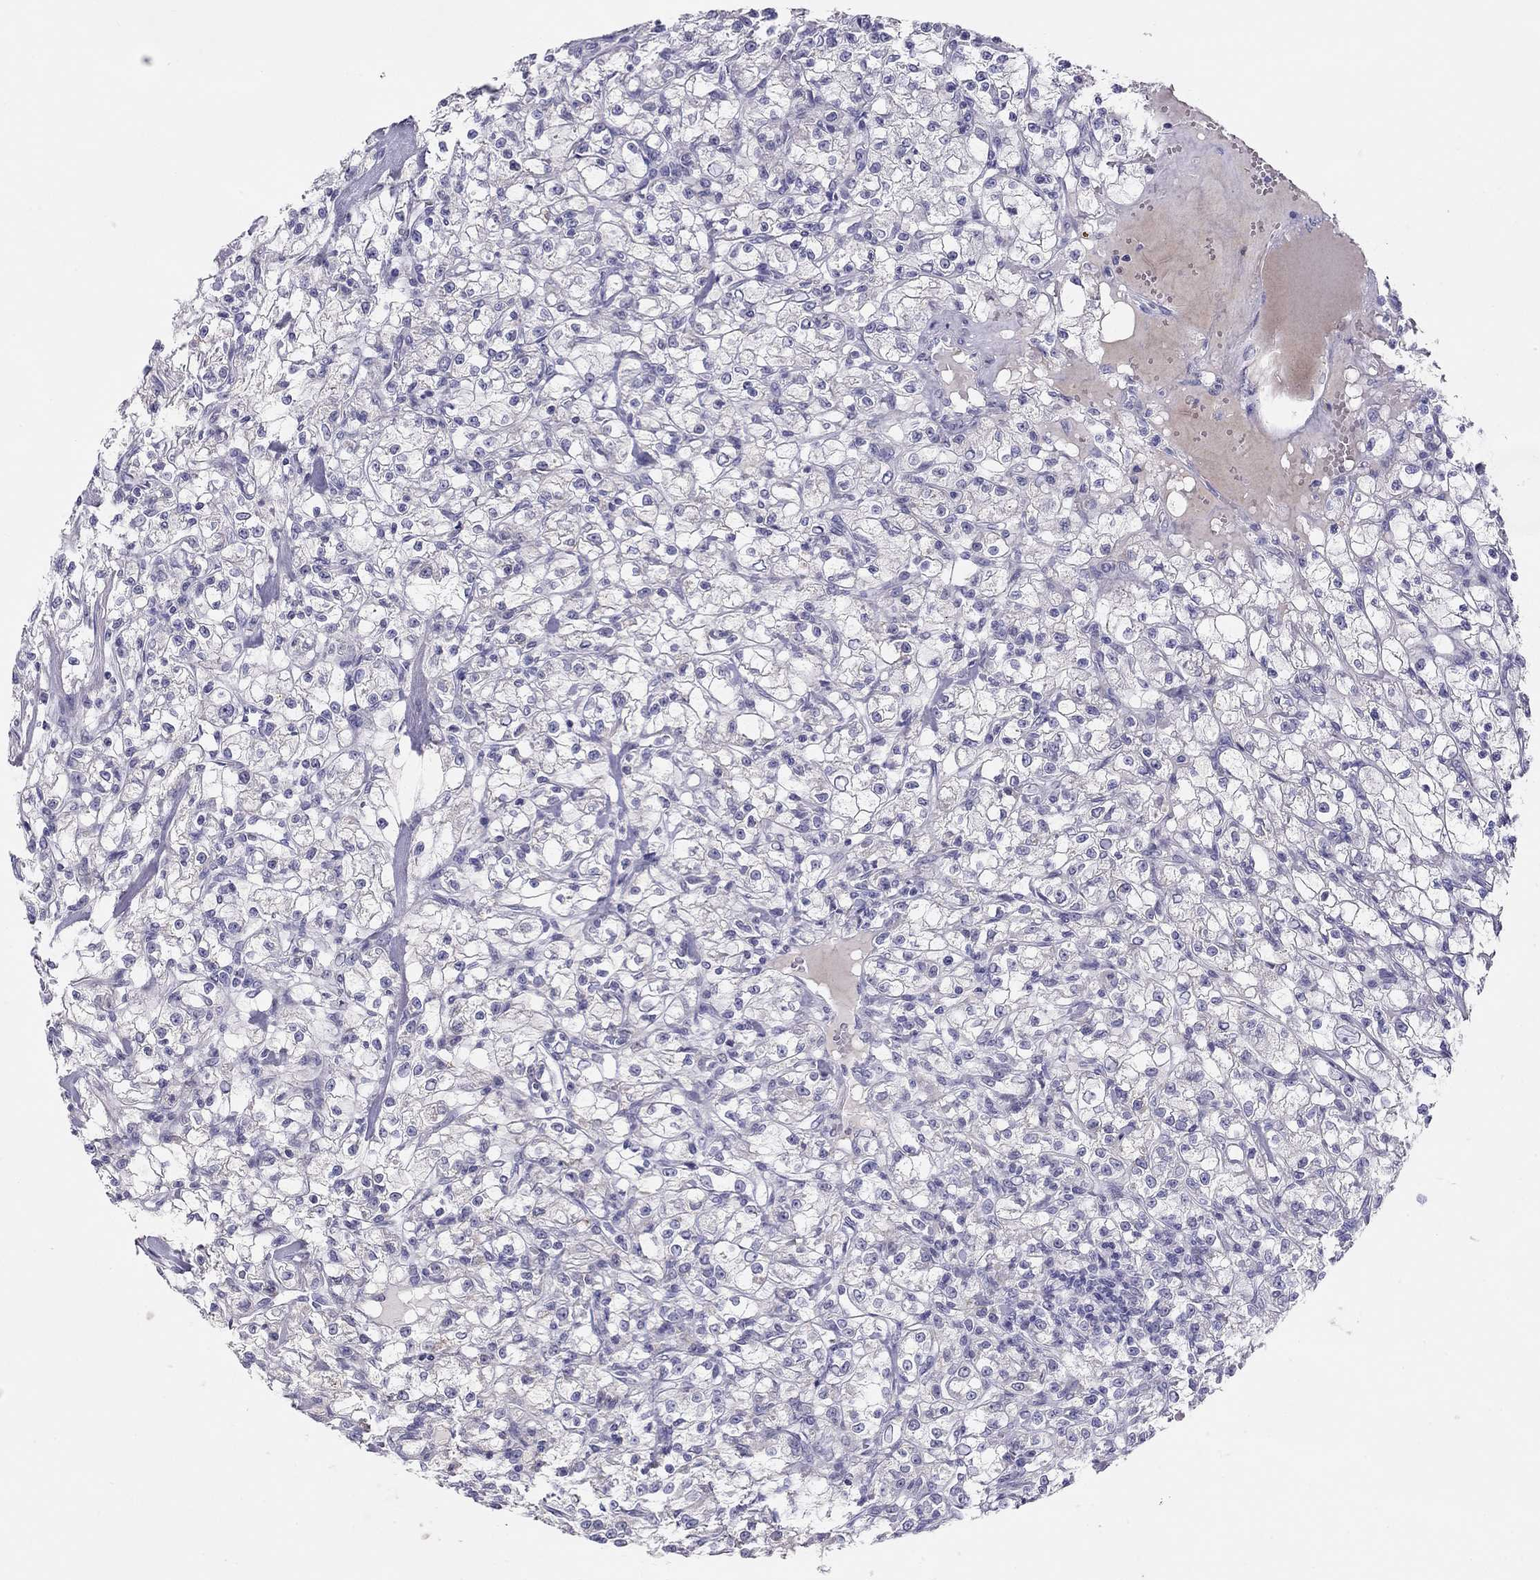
{"staining": {"intensity": "negative", "quantity": "none", "location": "none"}, "tissue": "renal cancer", "cell_type": "Tumor cells", "image_type": "cancer", "snomed": [{"axis": "morphology", "description": "Adenocarcinoma, NOS"}, {"axis": "topography", "description": "Kidney"}], "caption": "IHC photomicrograph of human renal cancer stained for a protein (brown), which shows no positivity in tumor cells.", "gene": "KCNV2", "patient": {"sex": "female", "age": 59}}